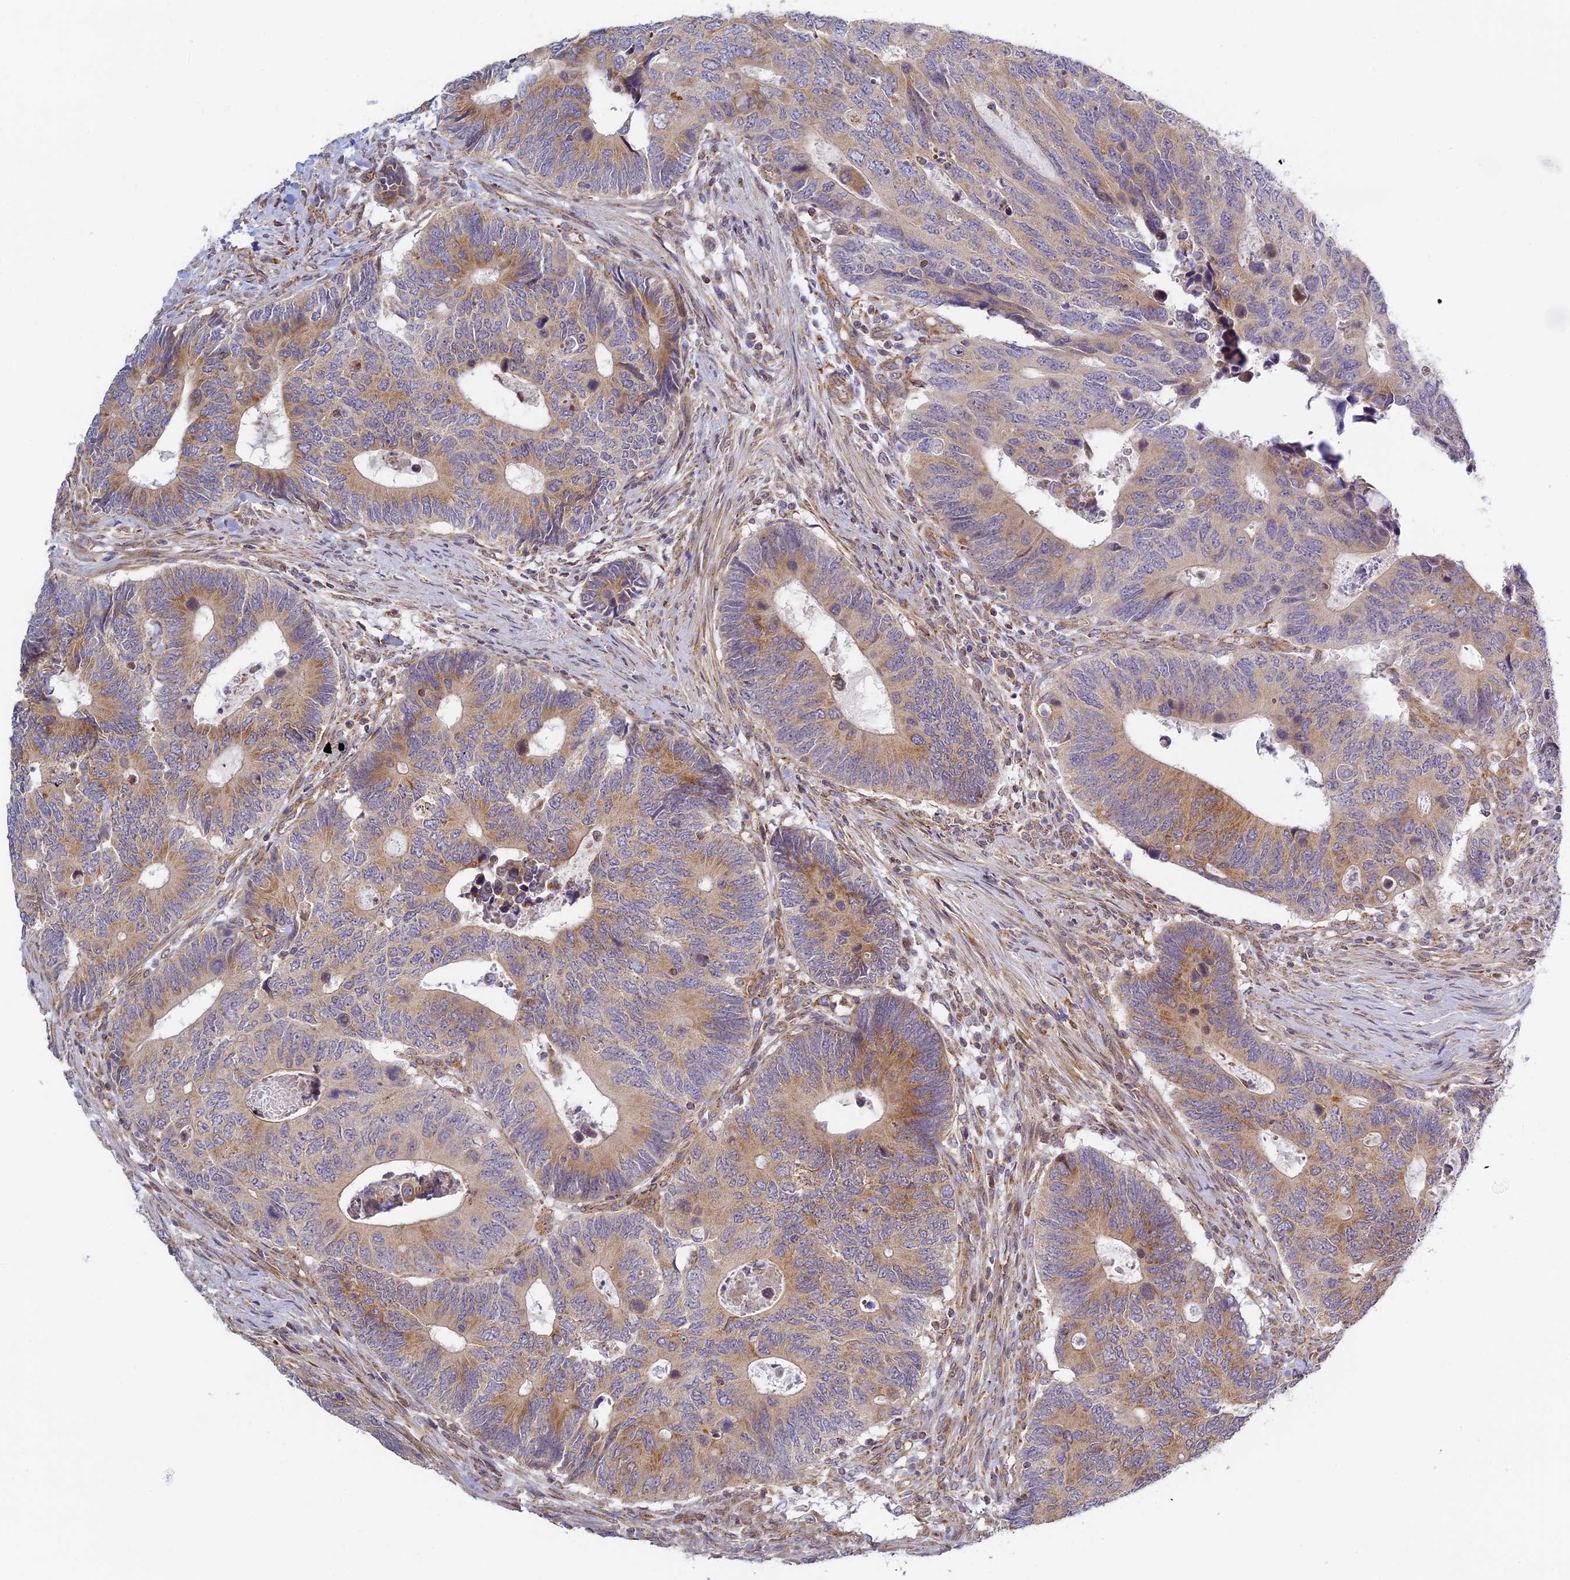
{"staining": {"intensity": "moderate", "quantity": "25%-75%", "location": "cytoplasmic/membranous"}, "tissue": "colorectal cancer", "cell_type": "Tumor cells", "image_type": "cancer", "snomed": [{"axis": "morphology", "description": "Adenocarcinoma, NOS"}, {"axis": "topography", "description": "Colon"}], "caption": "About 25%-75% of tumor cells in human colorectal cancer reveal moderate cytoplasmic/membranous protein positivity as visualized by brown immunohistochemical staining.", "gene": "HOOK2", "patient": {"sex": "male", "age": 87}}